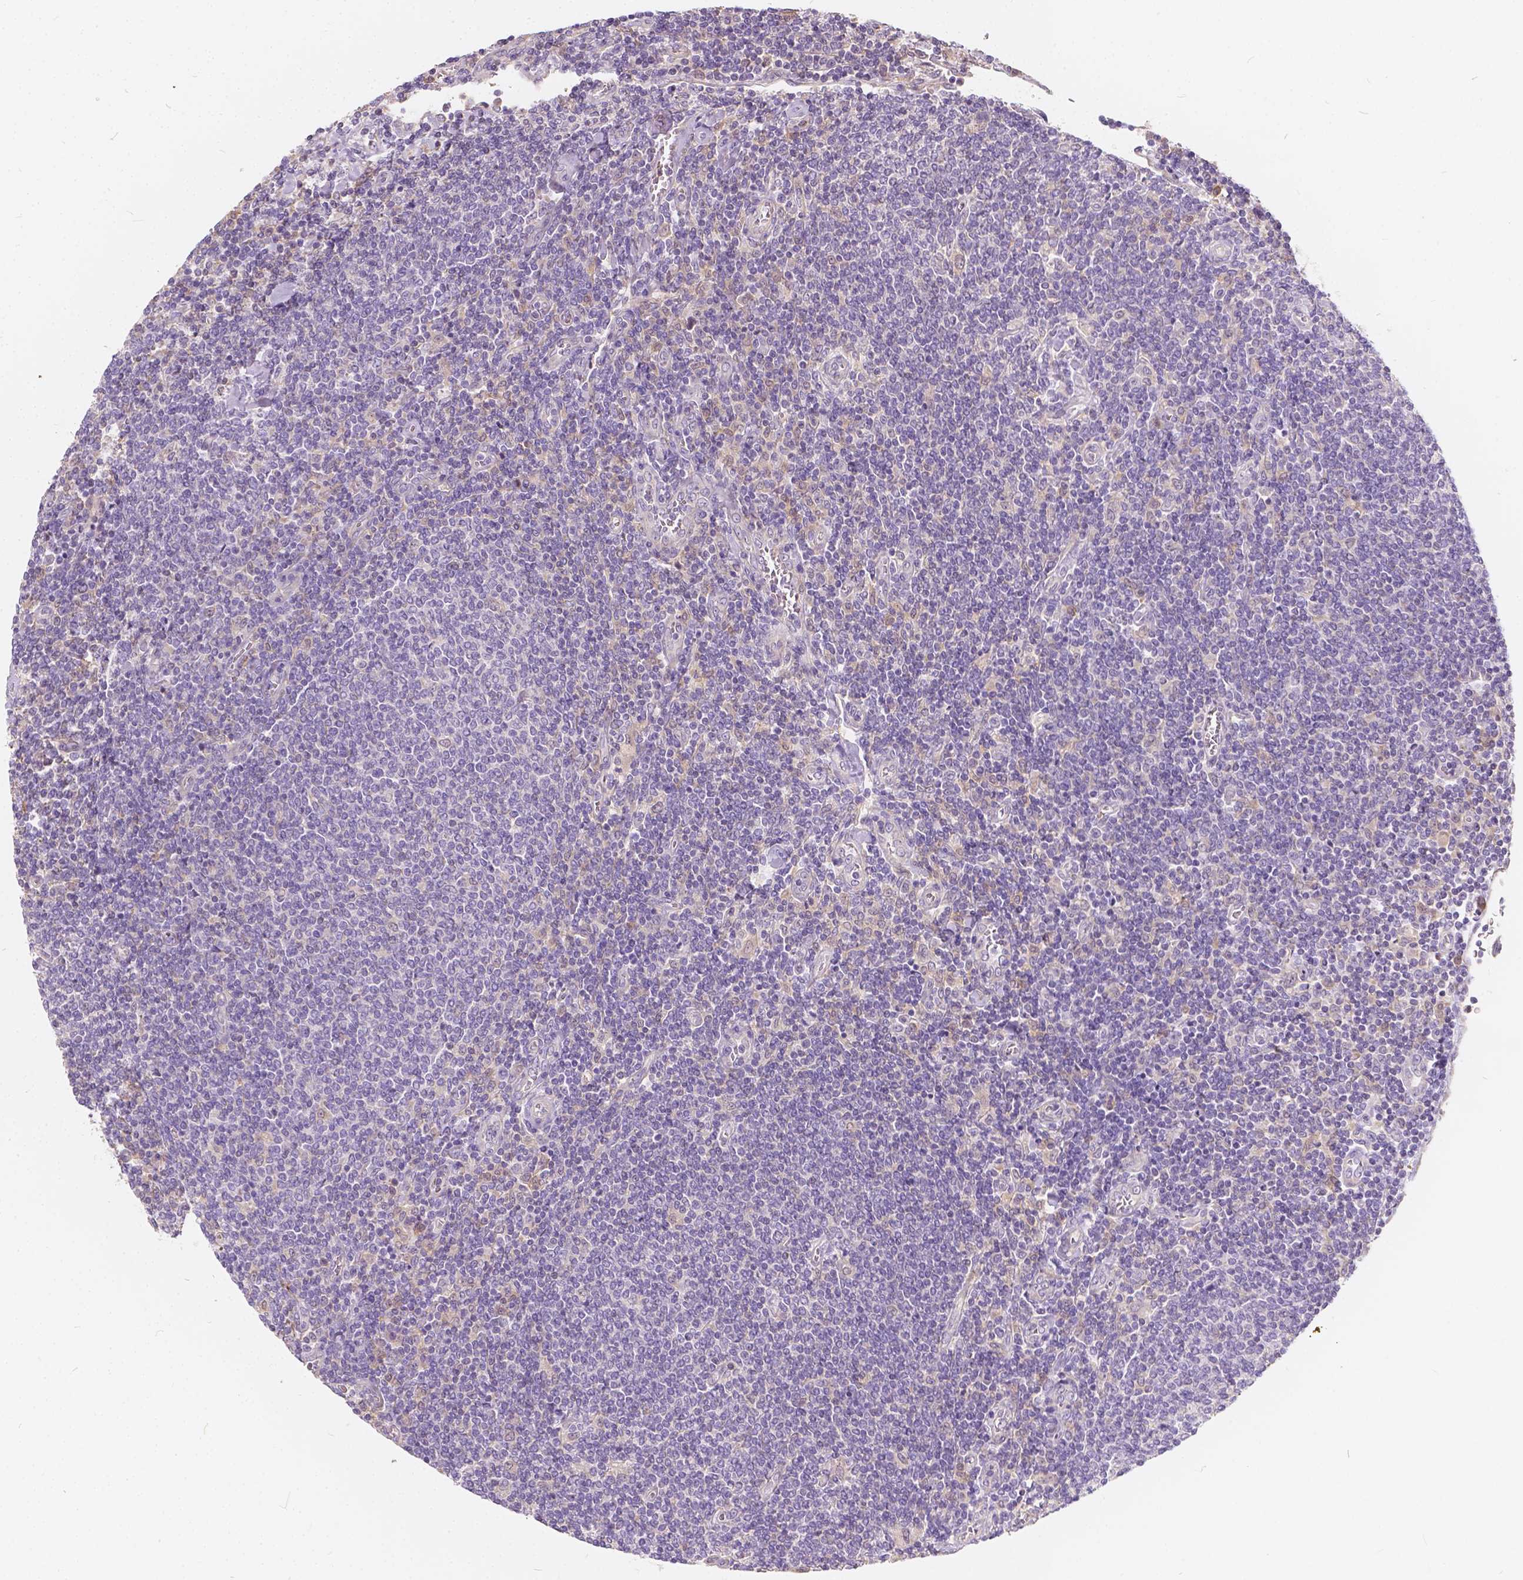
{"staining": {"intensity": "negative", "quantity": "none", "location": "none"}, "tissue": "lymphoma", "cell_type": "Tumor cells", "image_type": "cancer", "snomed": [{"axis": "morphology", "description": "Malignant lymphoma, non-Hodgkin's type, Low grade"}, {"axis": "topography", "description": "Lymph node"}], "caption": "This image is of lymphoma stained with immunohistochemistry to label a protein in brown with the nuclei are counter-stained blue. There is no expression in tumor cells.", "gene": "KIAA0513", "patient": {"sex": "male", "age": 52}}